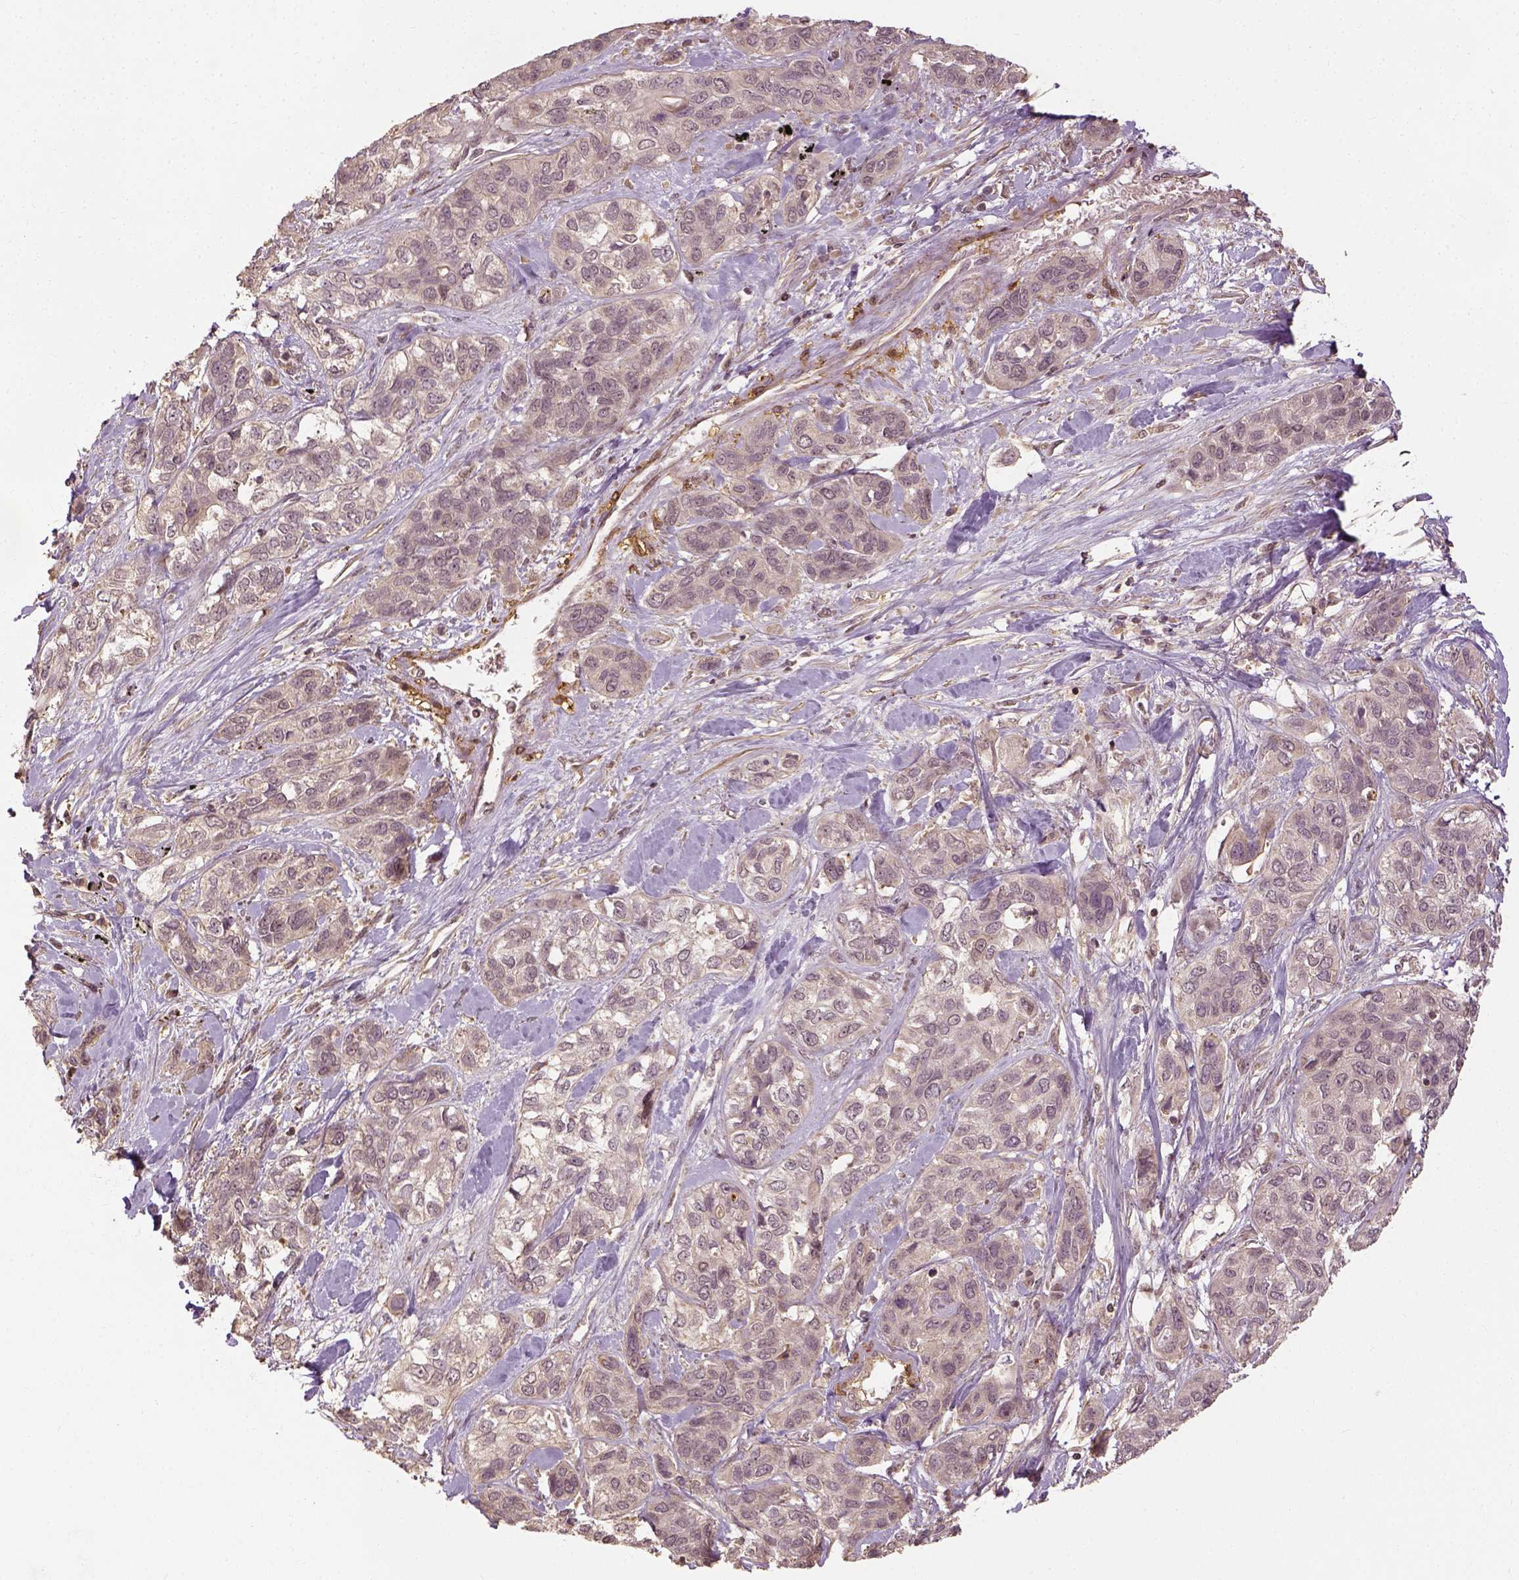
{"staining": {"intensity": "weak", "quantity": "<25%", "location": "cytoplasmic/membranous"}, "tissue": "lung cancer", "cell_type": "Tumor cells", "image_type": "cancer", "snomed": [{"axis": "morphology", "description": "Squamous cell carcinoma, NOS"}, {"axis": "topography", "description": "Lung"}], "caption": "Human lung squamous cell carcinoma stained for a protein using IHC demonstrates no expression in tumor cells.", "gene": "VEGFA", "patient": {"sex": "female", "age": 70}}